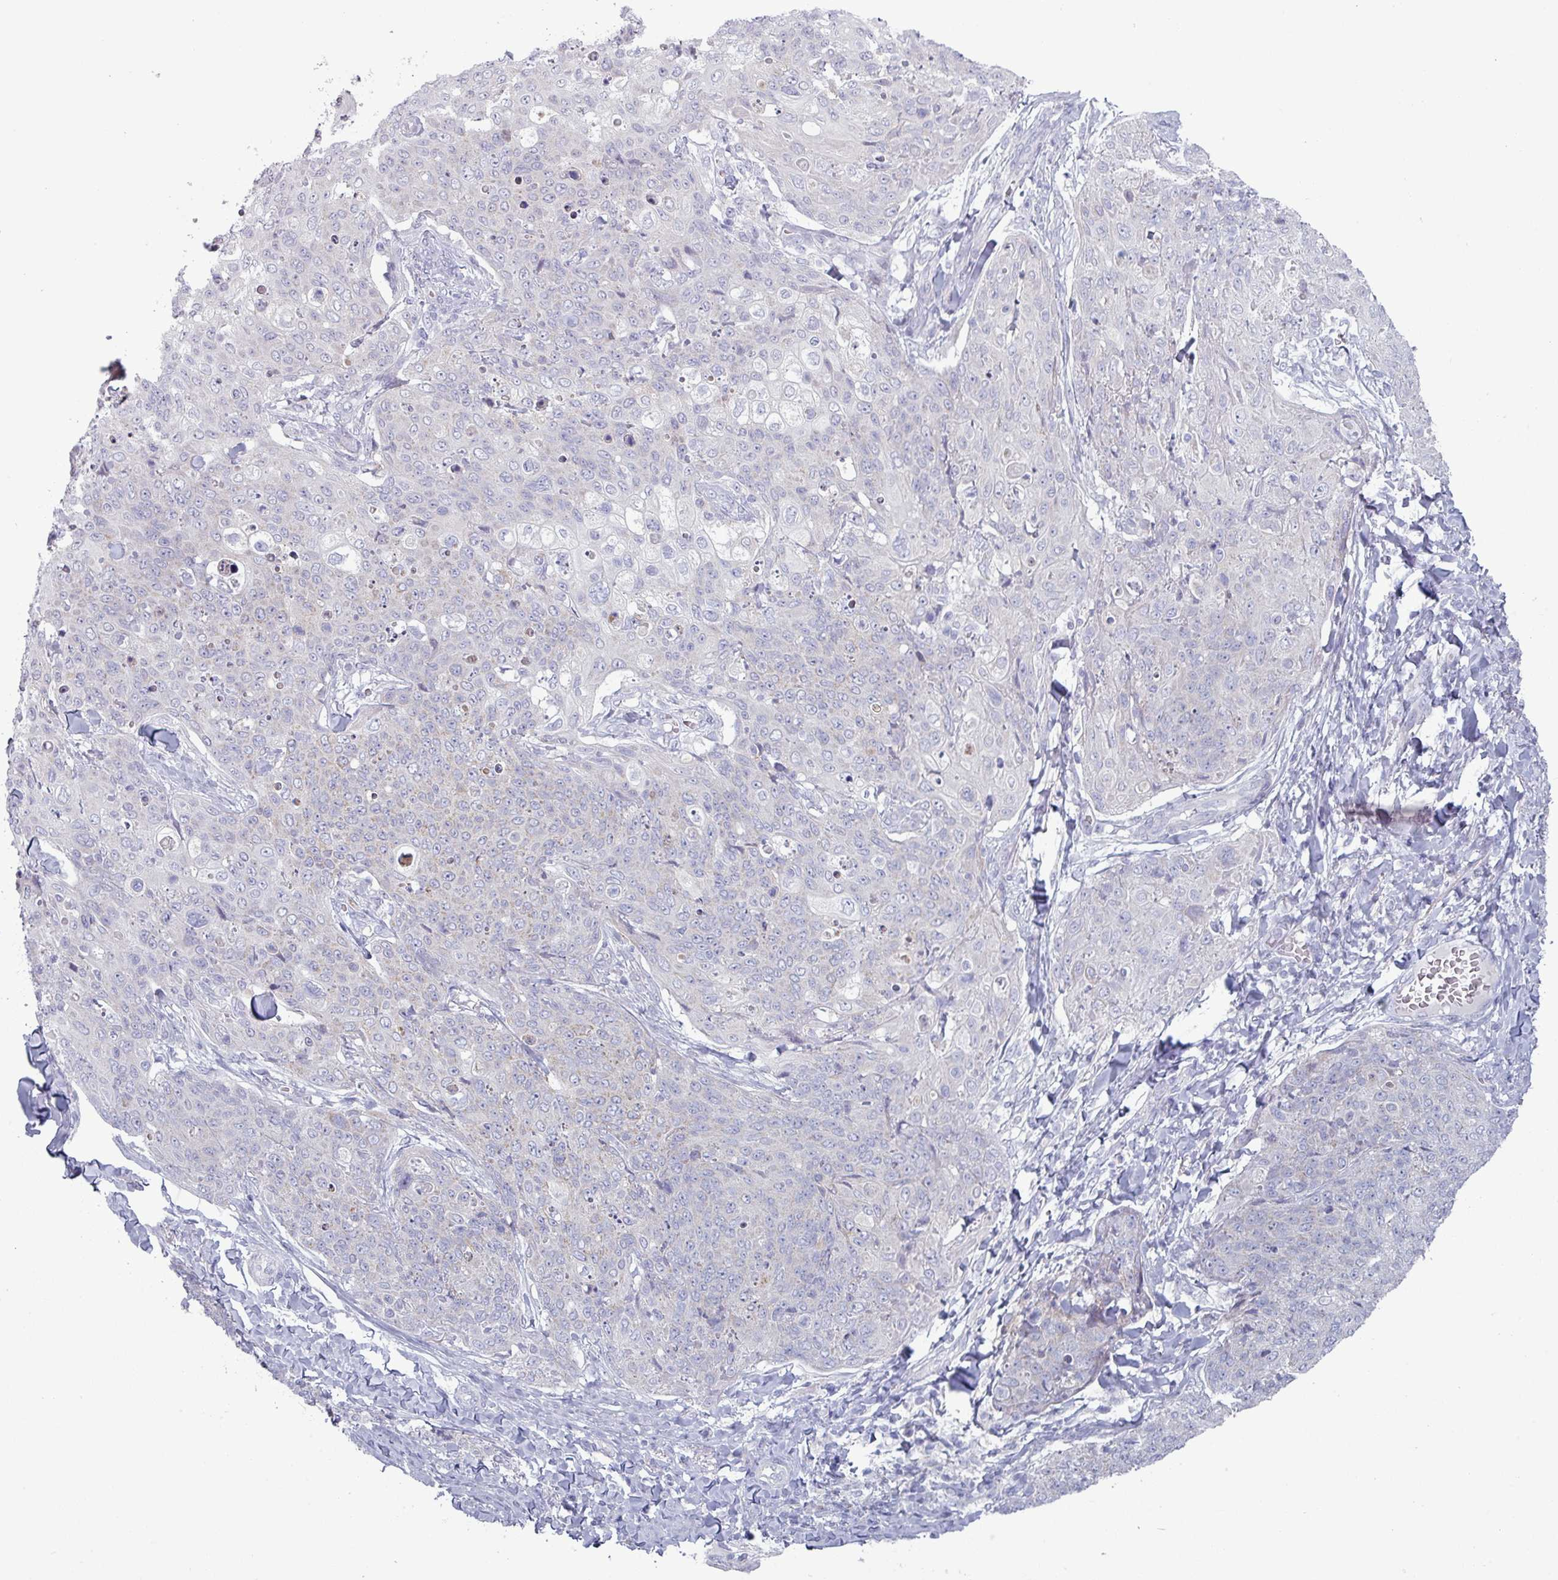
{"staining": {"intensity": "weak", "quantity": "<25%", "location": "cytoplasmic/membranous"}, "tissue": "skin cancer", "cell_type": "Tumor cells", "image_type": "cancer", "snomed": [{"axis": "morphology", "description": "Squamous cell carcinoma, NOS"}, {"axis": "topography", "description": "Skin"}, {"axis": "topography", "description": "Vulva"}], "caption": "An immunohistochemistry (IHC) histopathology image of skin cancer (squamous cell carcinoma) is shown. There is no staining in tumor cells of skin cancer (squamous cell carcinoma). (Brightfield microscopy of DAB (3,3'-diaminobenzidine) immunohistochemistry at high magnification).", "gene": "ZNF615", "patient": {"sex": "female", "age": 85}}